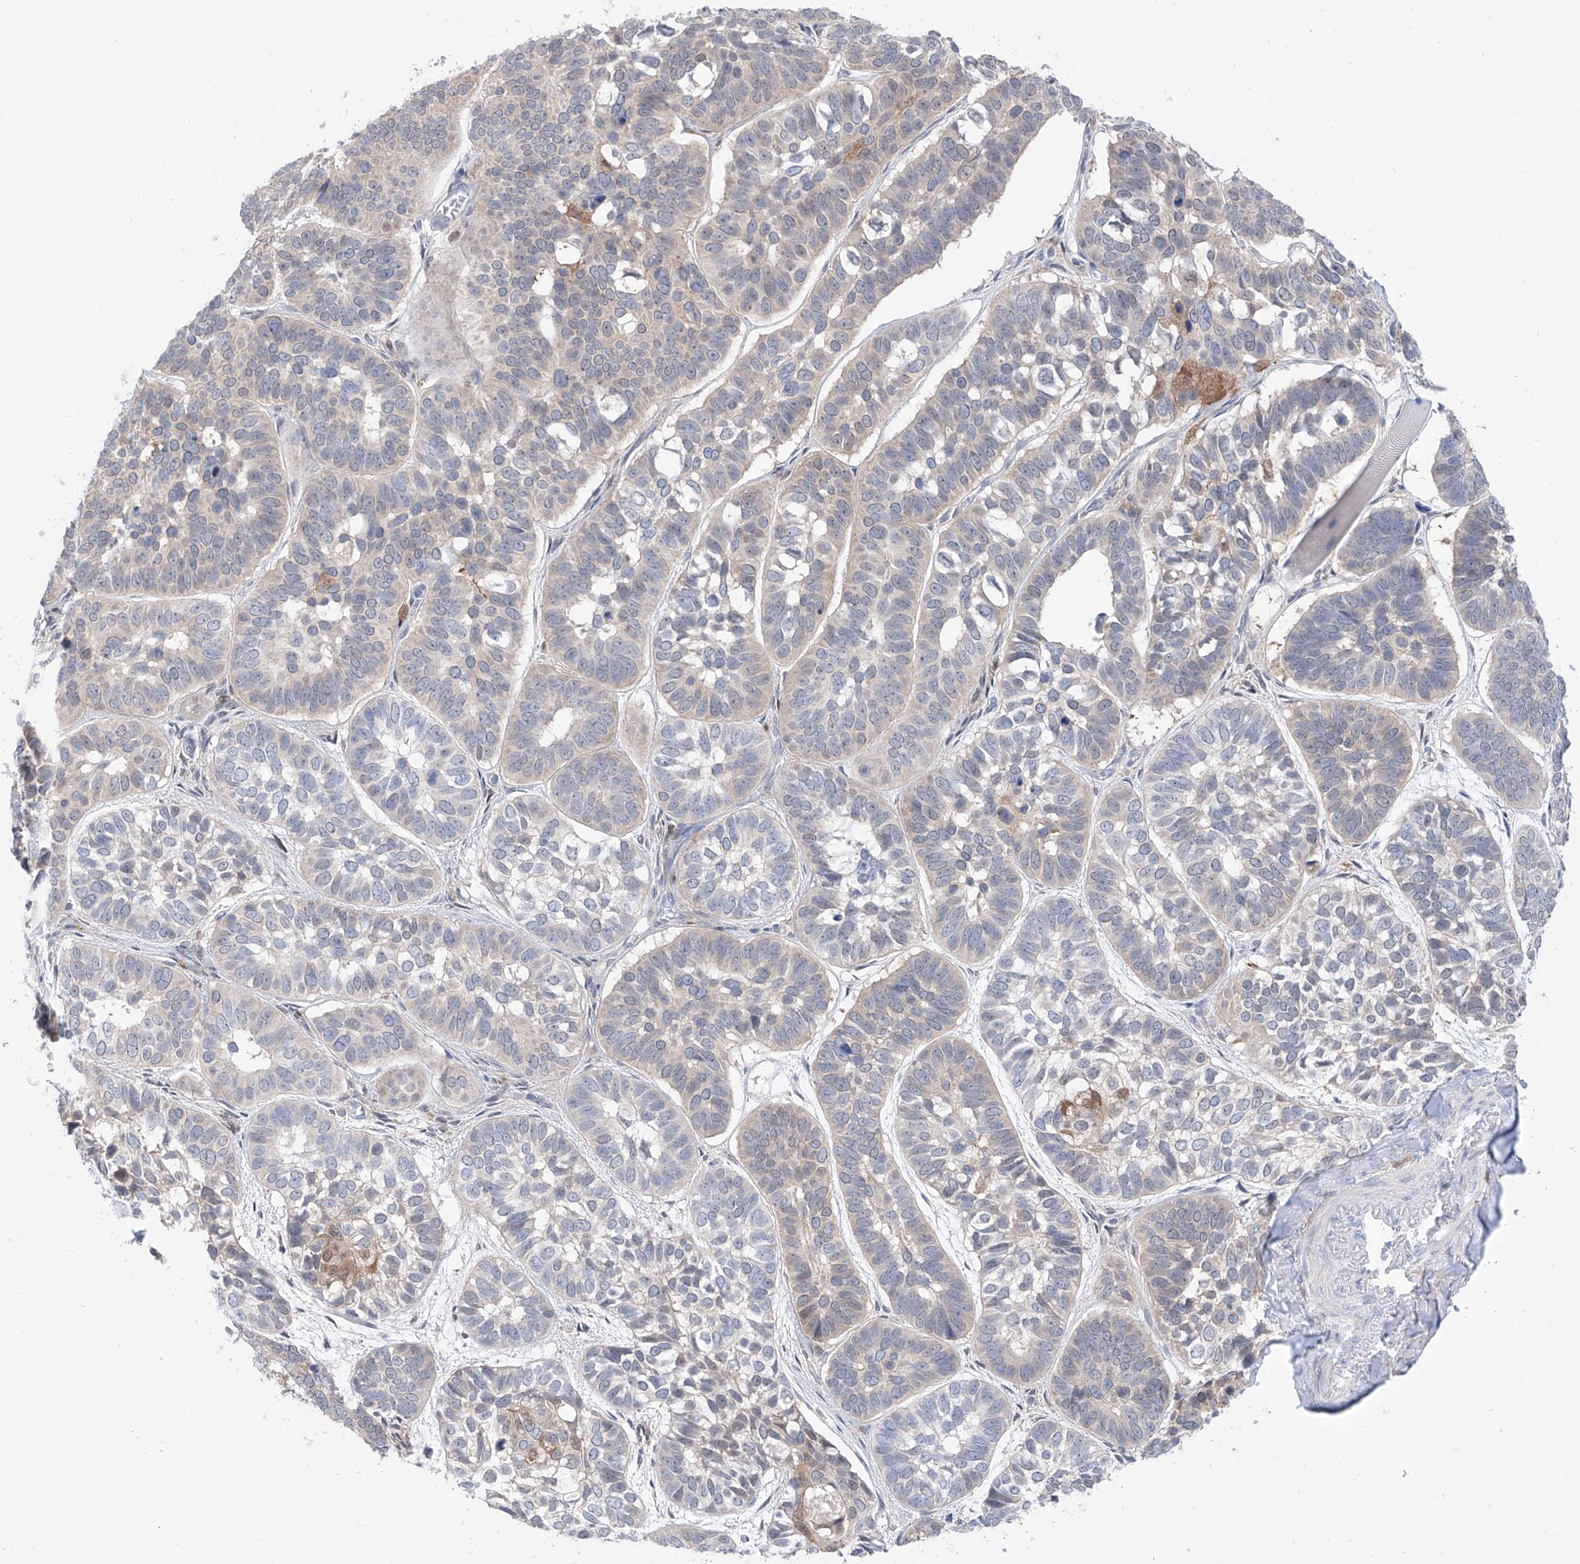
{"staining": {"intensity": "weak", "quantity": "<25%", "location": "cytoplasmic/membranous"}, "tissue": "skin cancer", "cell_type": "Tumor cells", "image_type": "cancer", "snomed": [{"axis": "morphology", "description": "Basal cell carcinoma"}, {"axis": "topography", "description": "Skin"}], "caption": "This is an immunohistochemistry (IHC) photomicrograph of human basal cell carcinoma (skin). There is no staining in tumor cells.", "gene": "PDXK", "patient": {"sex": "male", "age": 62}}